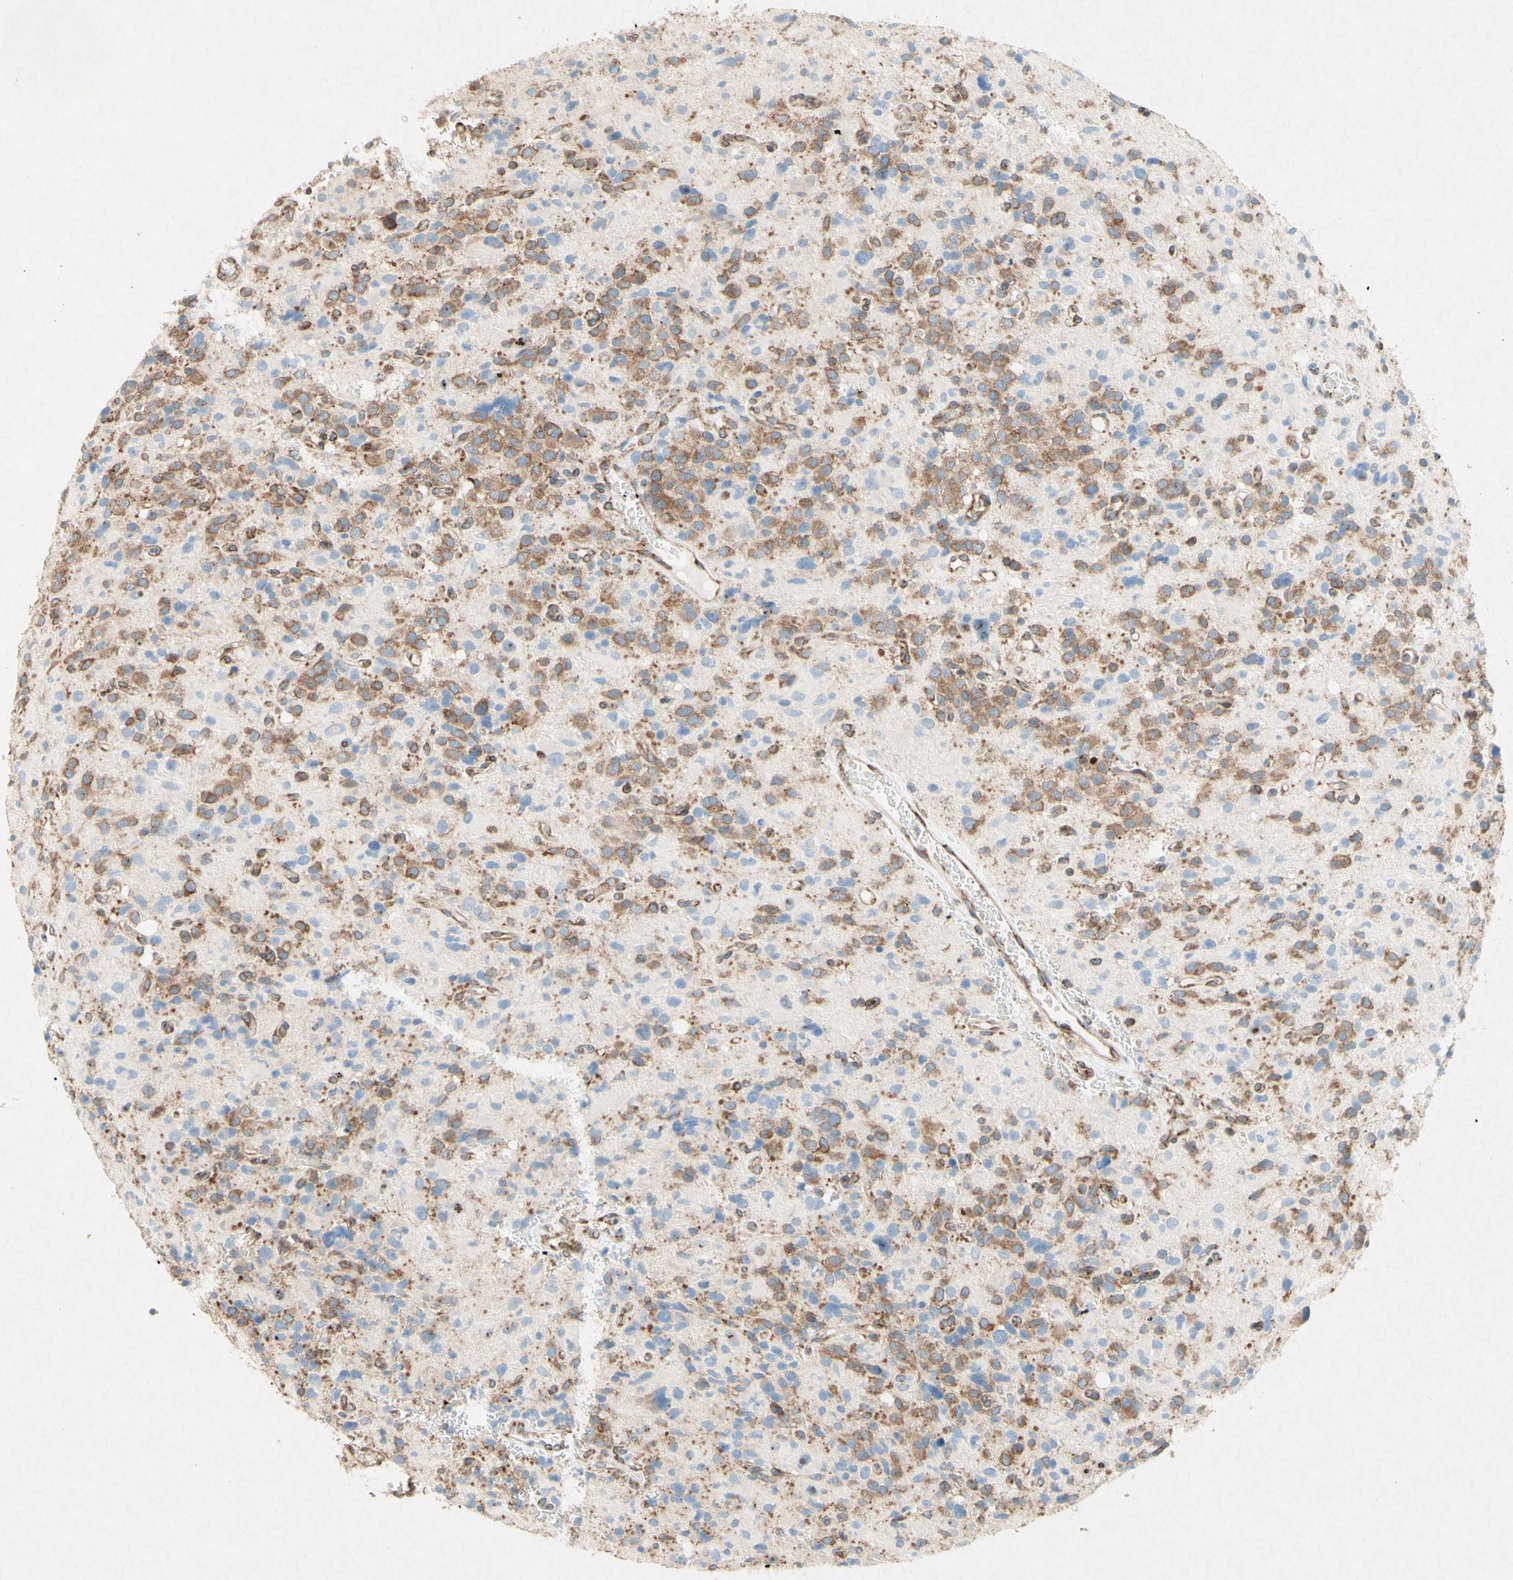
{"staining": {"intensity": "moderate", "quantity": "25%-75%", "location": "cytoplasmic/membranous"}, "tissue": "glioma", "cell_type": "Tumor cells", "image_type": "cancer", "snomed": [{"axis": "morphology", "description": "Glioma, malignant, High grade"}, {"axis": "topography", "description": "Brain"}], "caption": "Protein staining by immunohistochemistry exhibits moderate cytoplasmic/membranous staining in approximately 25%-75% of tumor cells in high-grade glioma (malignant).", "gene": "PABPC1", "patient": {"sex": "male", "age": 48}}